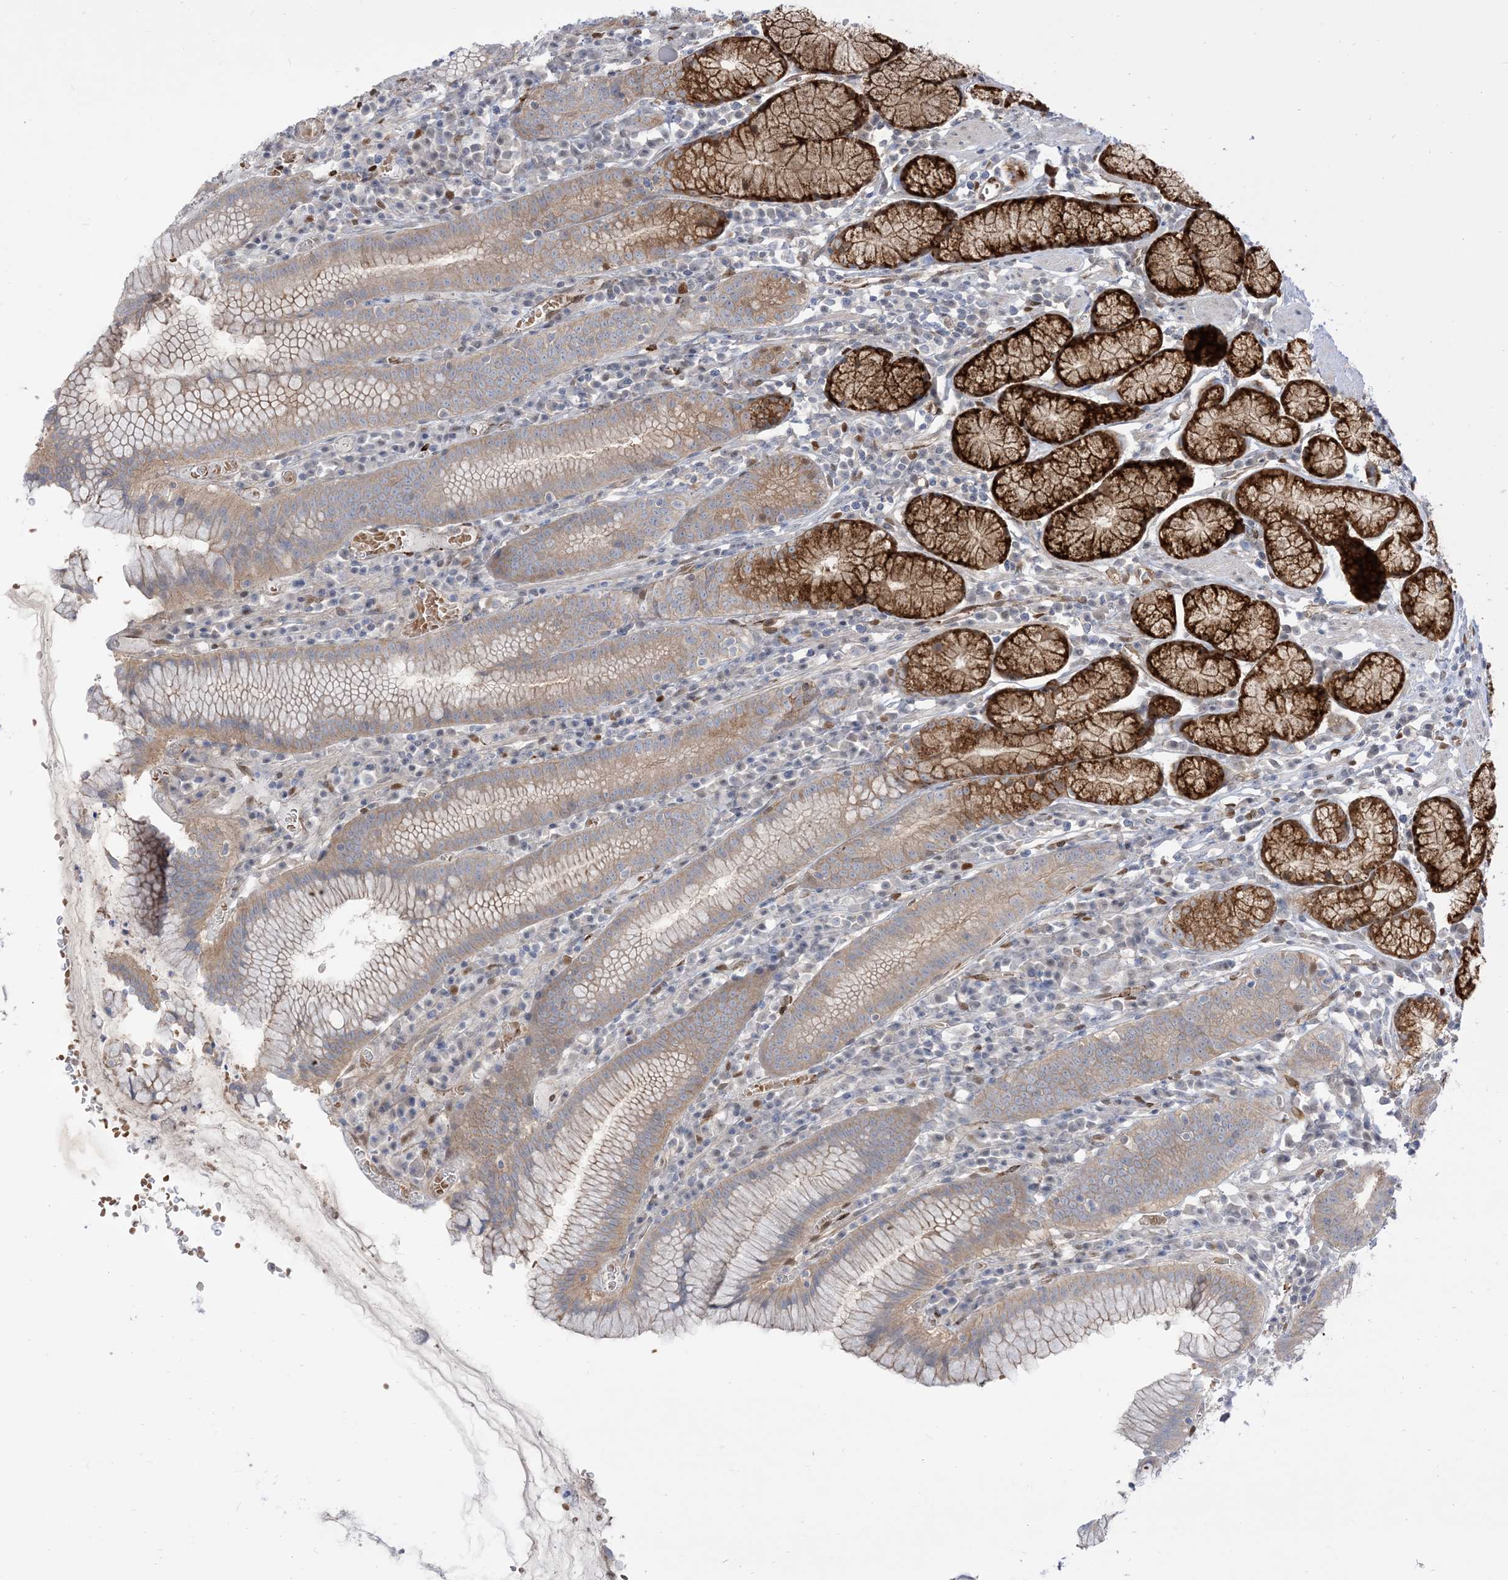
{"staining": {"intensity": "strong", "quantity": "<25%", "location": "cytoplasmic/membranous"}, "tissue": "stomach", "cell_type": "Glandular cells", "image_type": "normal", "snomed": [{"axis": "morphology", "description": "Normal tissue, NOS"}, {"axis": "topography", "description": "Stomach"}], "caption": "Glandular cells display medium levels of strong cytoplasmic/membranous staining in about <25% of cells in normal human stomach. (brown staining indicates protein expression, while blue staining denotes nuclei).", "gene": "RIN1", "patient": {"sex": "male", "age": 55}}